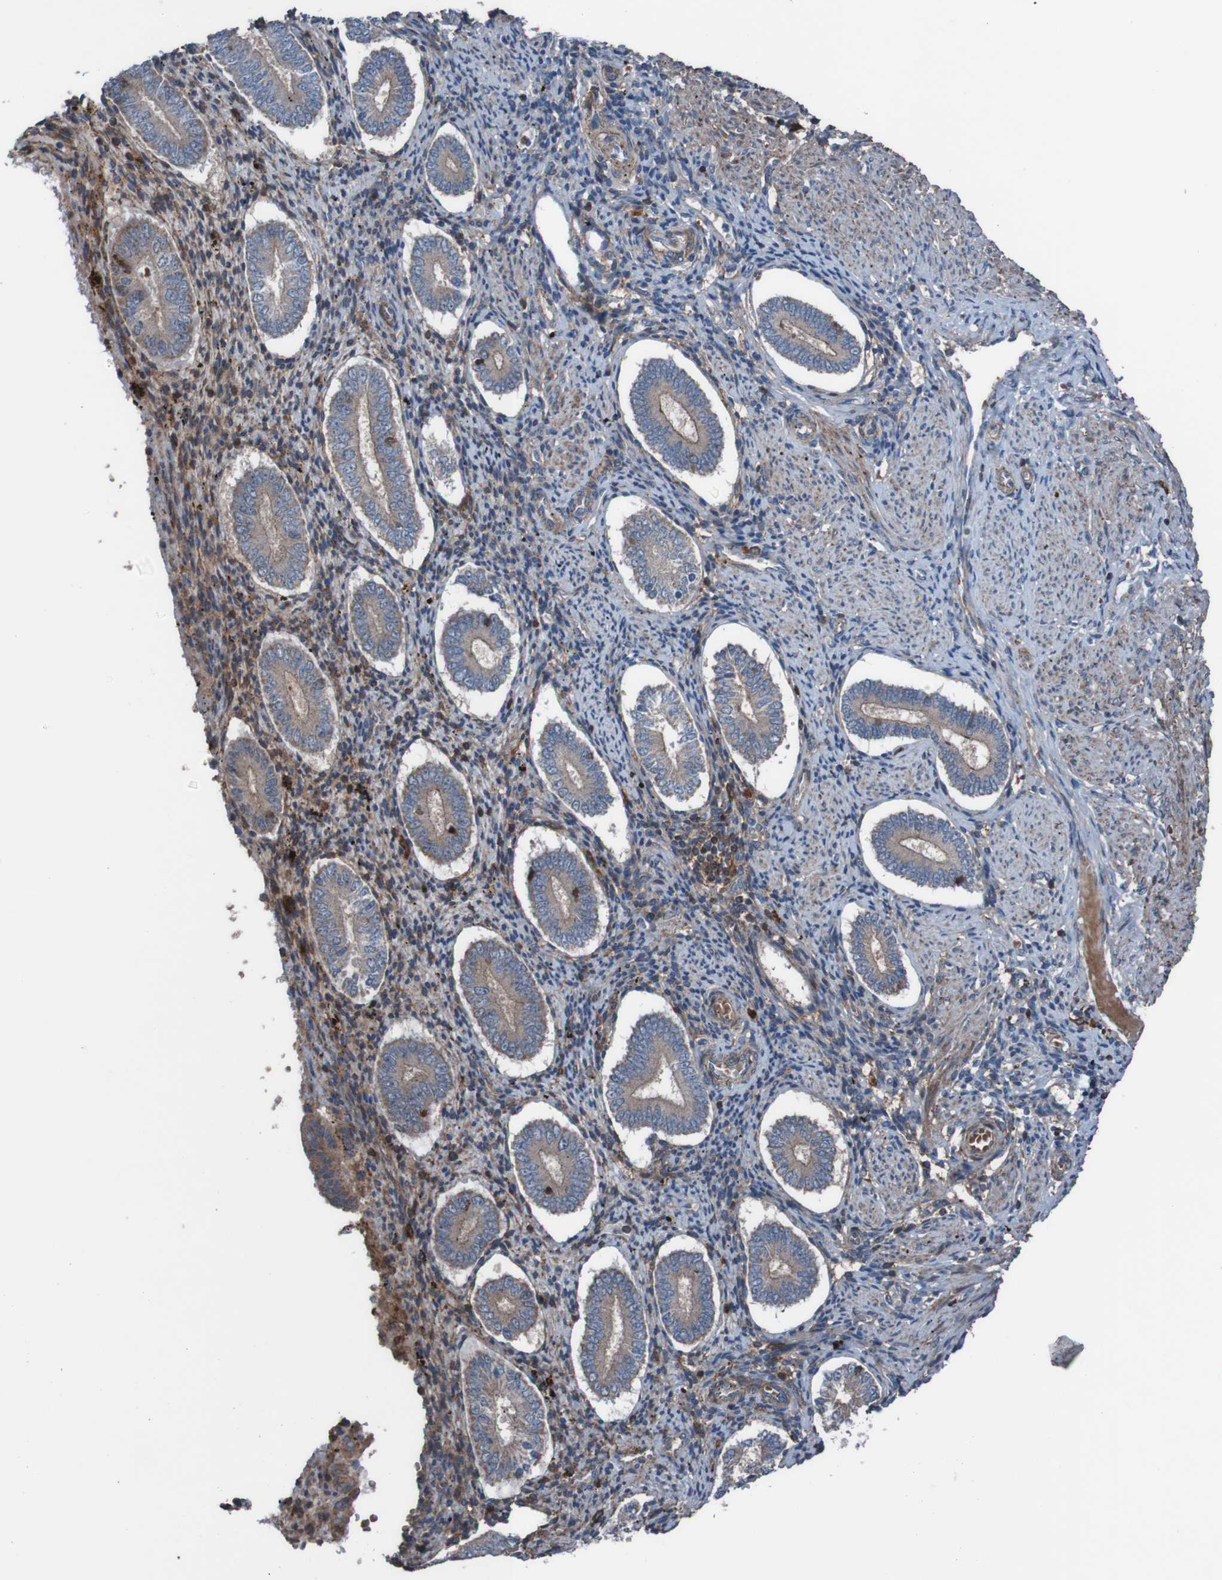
{"staining": {"intensity": "weak", "quantity": "25%-75%", "location": "cytoplasmic/membranous"}, "tissue": "endometrium", "cell_type": "Cells in endometrial stroma", "image_type": "normal", "snomed": [{"axis": "morphology", "description": "Normal tissue, NOS"}, {"axis": "topography", "description": "Endometrium"}], "caption": "Weak cytoplasmic/membranous protein positivity is present in about 25%-75% of cells in endometrial stroma in endometrium. (DAB = brown stain, brightfield microscopy at high magnification).", "gene": "PDGFB", "patient": {"sex": "female", "age": 42}}